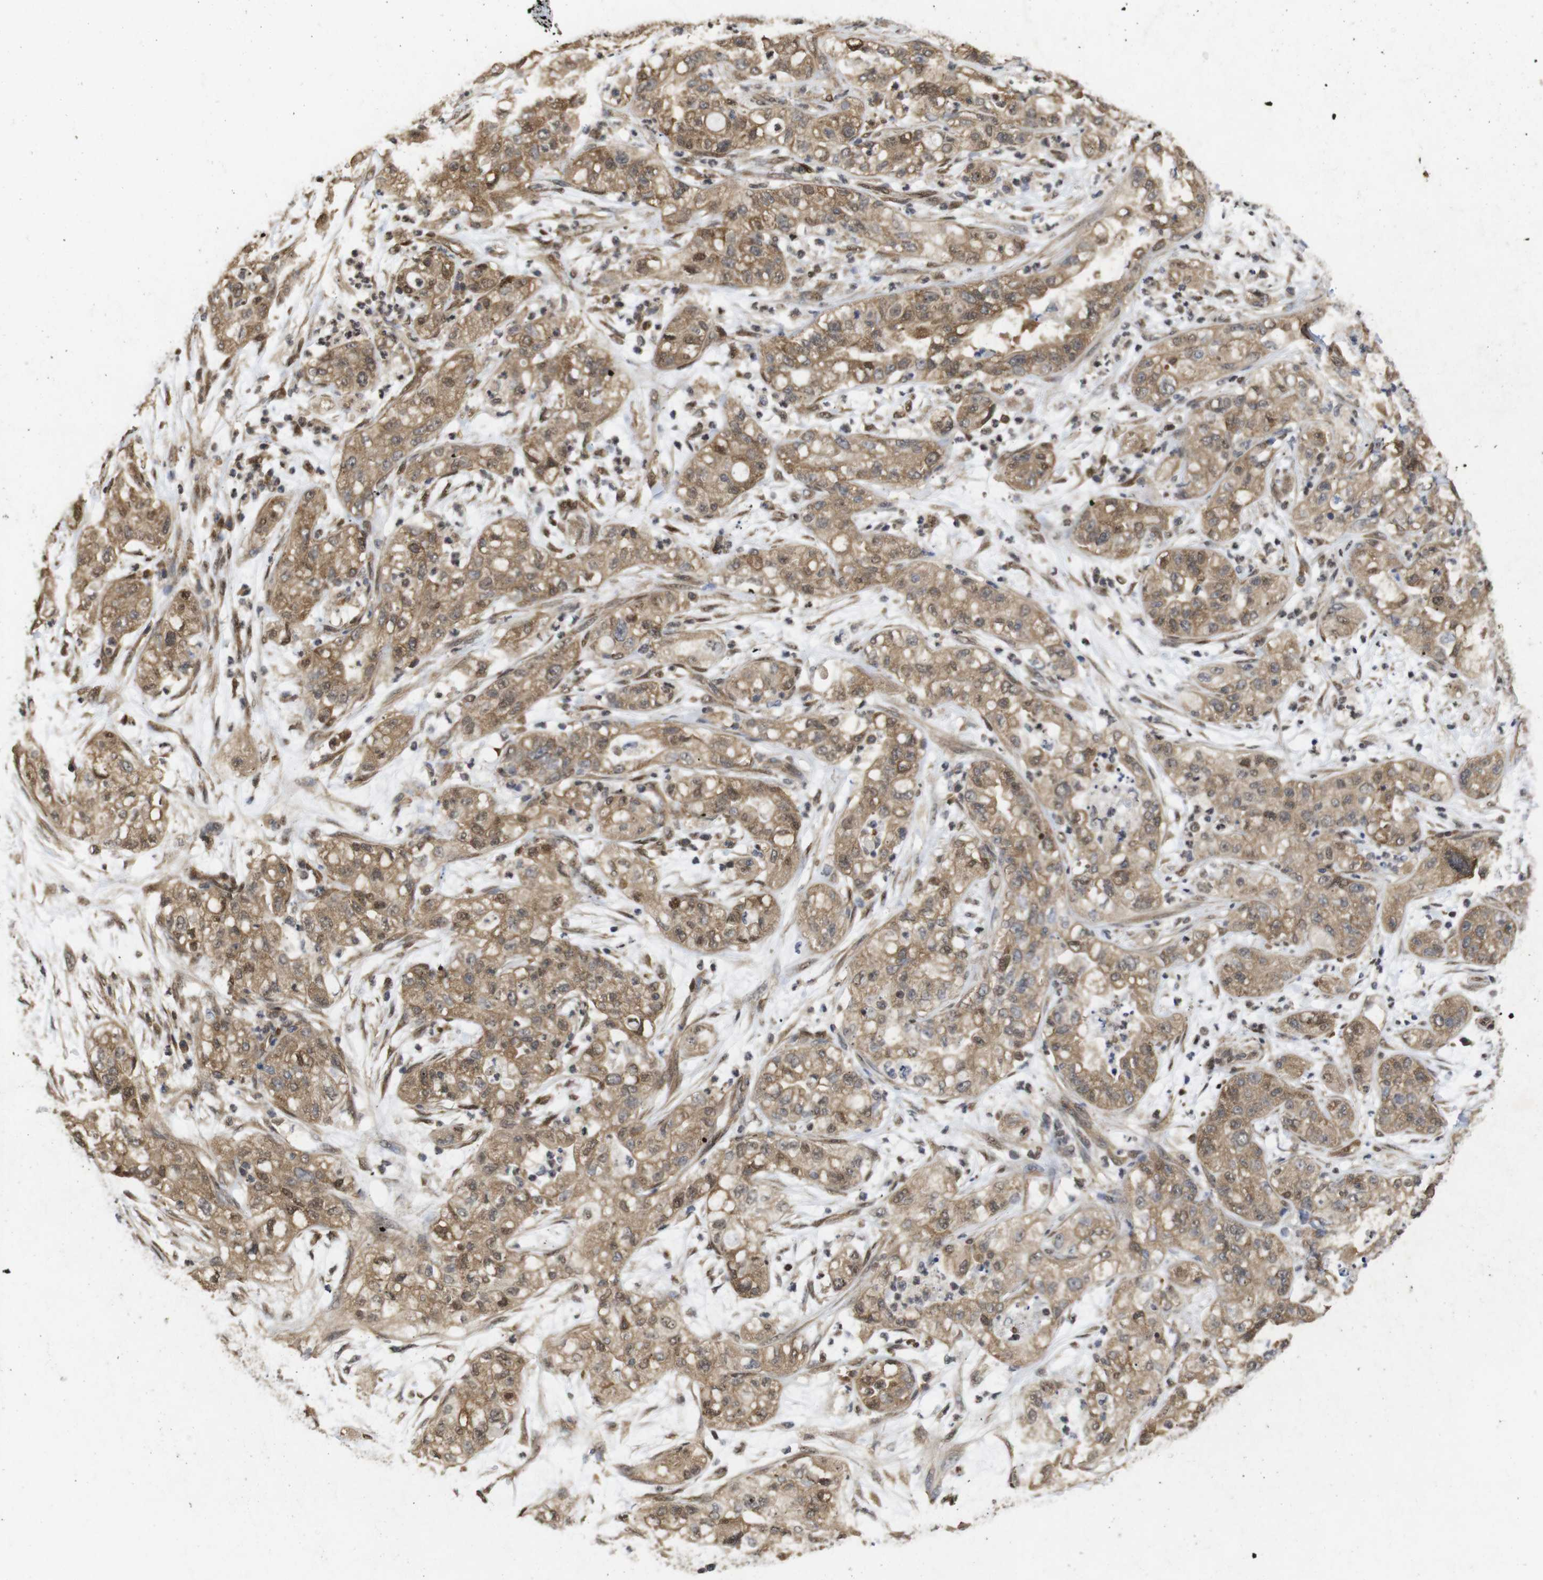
{"staining": {"intensity": "moderate", "quantity": ">75%", "location": "cytoplasmic/membranous,nuclear"}, "tissue": "pancreatic cancer", "cell_type": "Tumor cells", "image_type": "cancer", "snomed": [{"axis": "morphology", "description": "Adenocarcinoma, NOS"}, {"axis": "topography", "description": "Pancreas"}], "caption": "Pancreatic adenocarcinoma stained with a protein marker reveals moderate staining in tumor cells.", "gene": "SUMO3", "patient": {"sex": "female", "age": 78}}